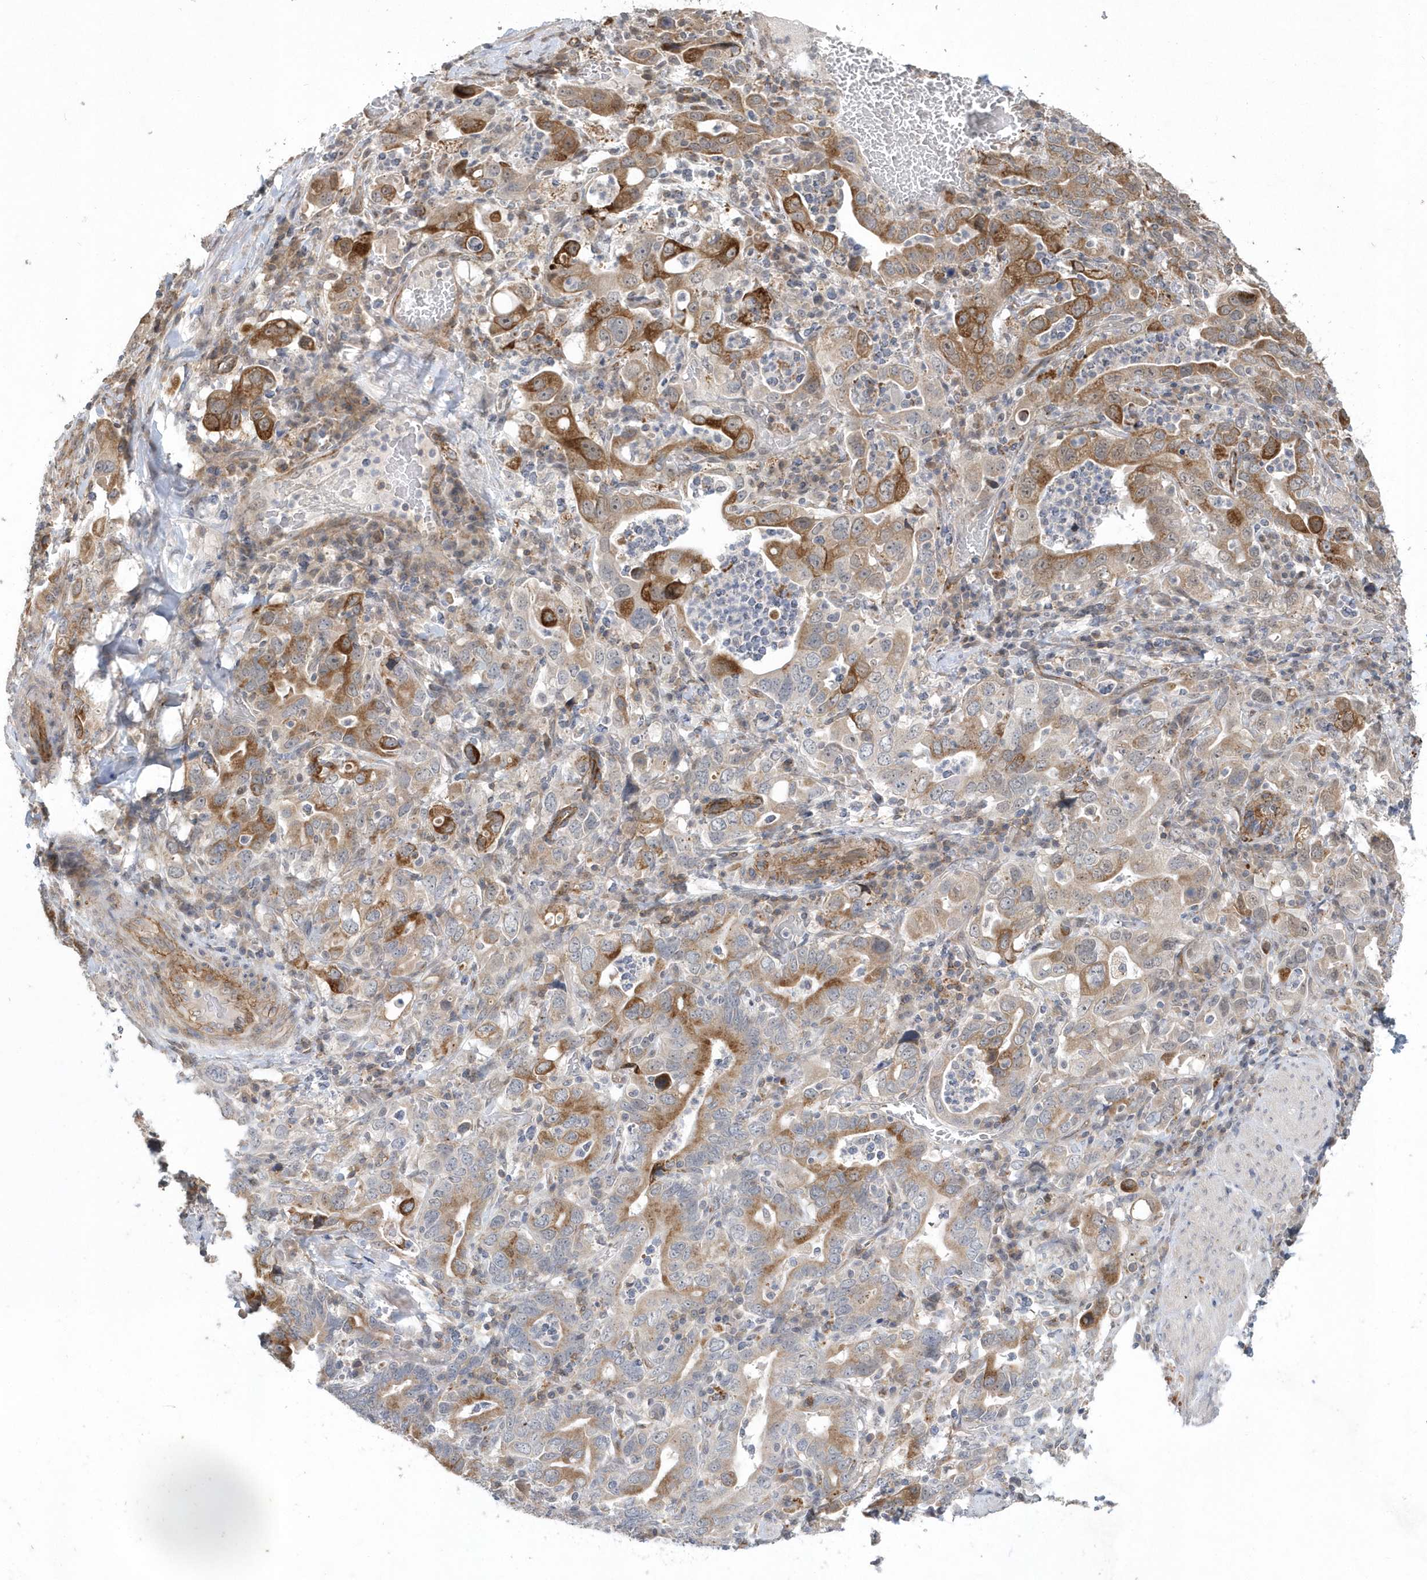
{"staining": {"intensity": "moderate", "quantity": "25%-75%", "location": "cytoplasmic/membranous"}, "tissue": "stomach cancer", "cell_type": "Tumor cells", "image_type": "cancer", "snomed": [{"axis": "morphology", "description": "Adenocarcinoma, NOS"}, {"axis": "topography", "description": "Stomach, upper"}], "caption": "Brown immunohistochemical staining in stomach adenocarcinoma demonstrates moderate cytoplasmic/membranous expression in about 25%-75% of tumor cells.", "gene": "CRIP3", "patient": {"sex": "male", "age": 62}}